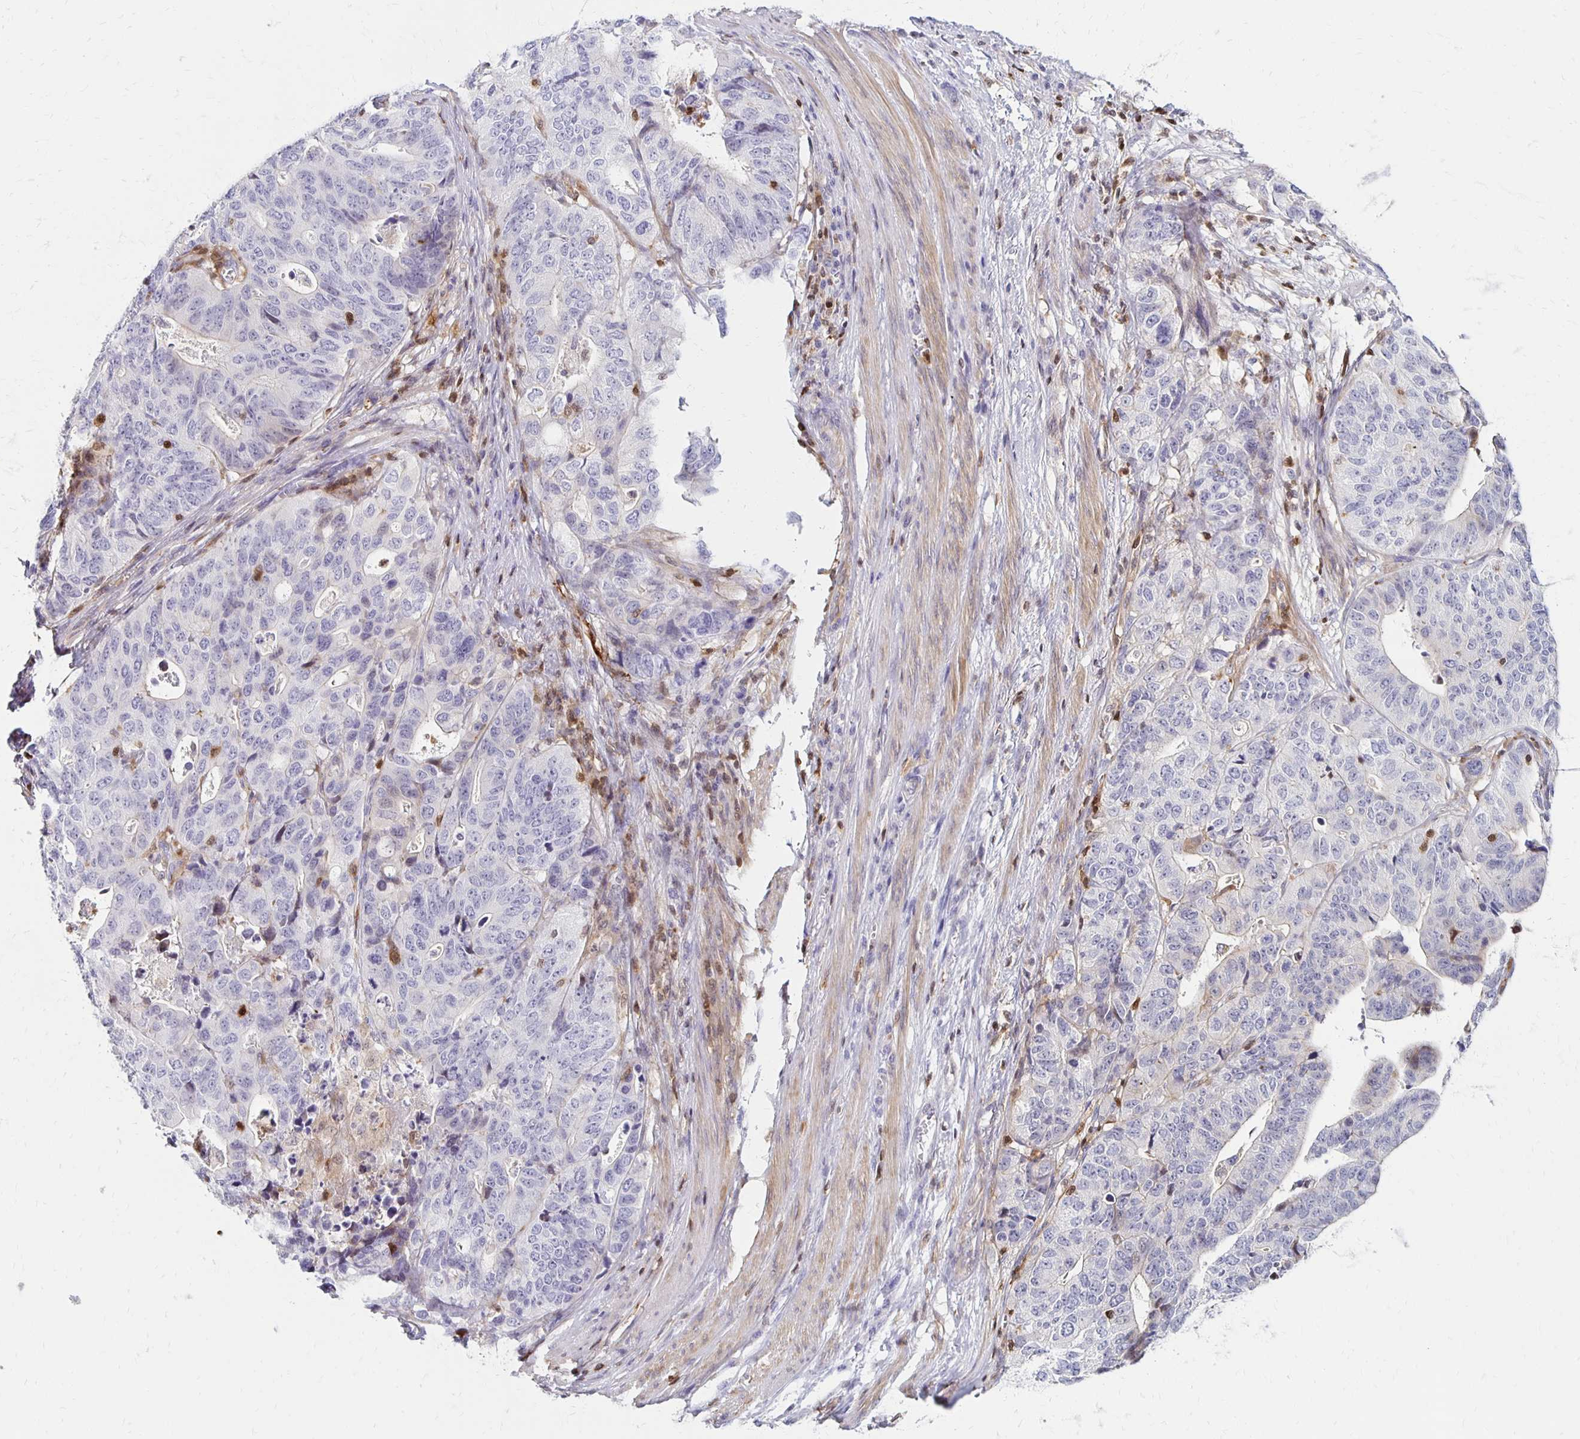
{"staining": {"intensity": "negative", "quantity": "none", "location": "none"}, "tissue": "stomach cancer", "cell_type": "Tumor cells", "image_type": "cancer", "snomed": [{"axis": "morphology", "description": "Adenocarcinoma, NOS"}, {"axis": "topography", "description": "Stomach, upper"}], "caption": "Tumor cells show no significant protein positivity in stomach adenocarcinoma. (DAB IHC, high magnification).", "gene": "CCL21", "patient": {"sex": "female", "age": 67}}